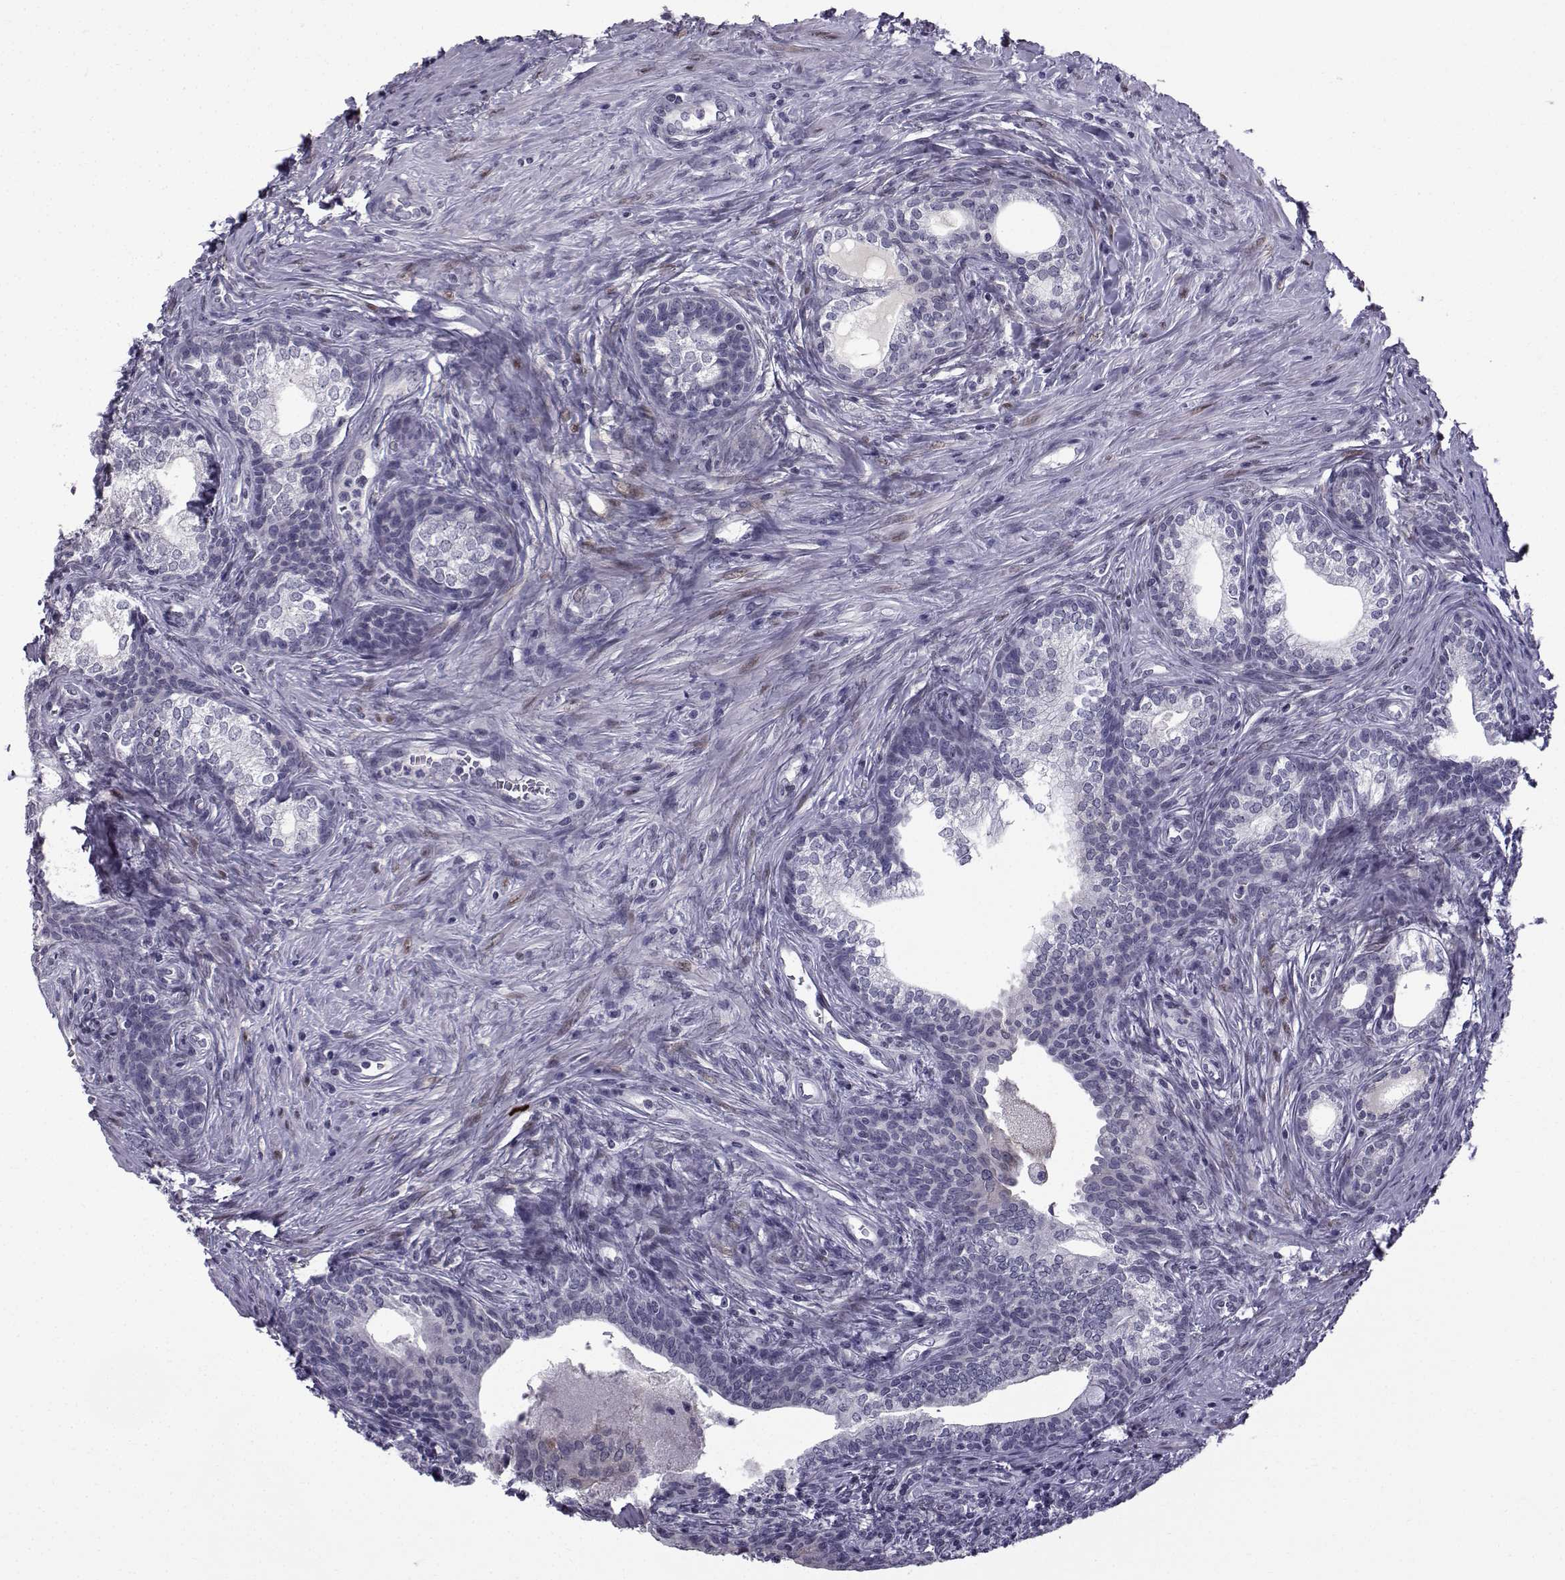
{"staining": {"intensity": "negative", "quantity": "none", "location": "none"}, "tissue": "prostate", "cell_type": "Glandular cells", "image_type": "normal", "snomed": [{"axis": "morphology", "description": "Normal tissue, NOS"}, {"axis": "topography", "description": "Prostate"}], "caption": "The micrograph shows no staining of glandular cells in unremarkable prostate.", "gene": "RBM24", "patient": {"sex": "male", "age": 65}}